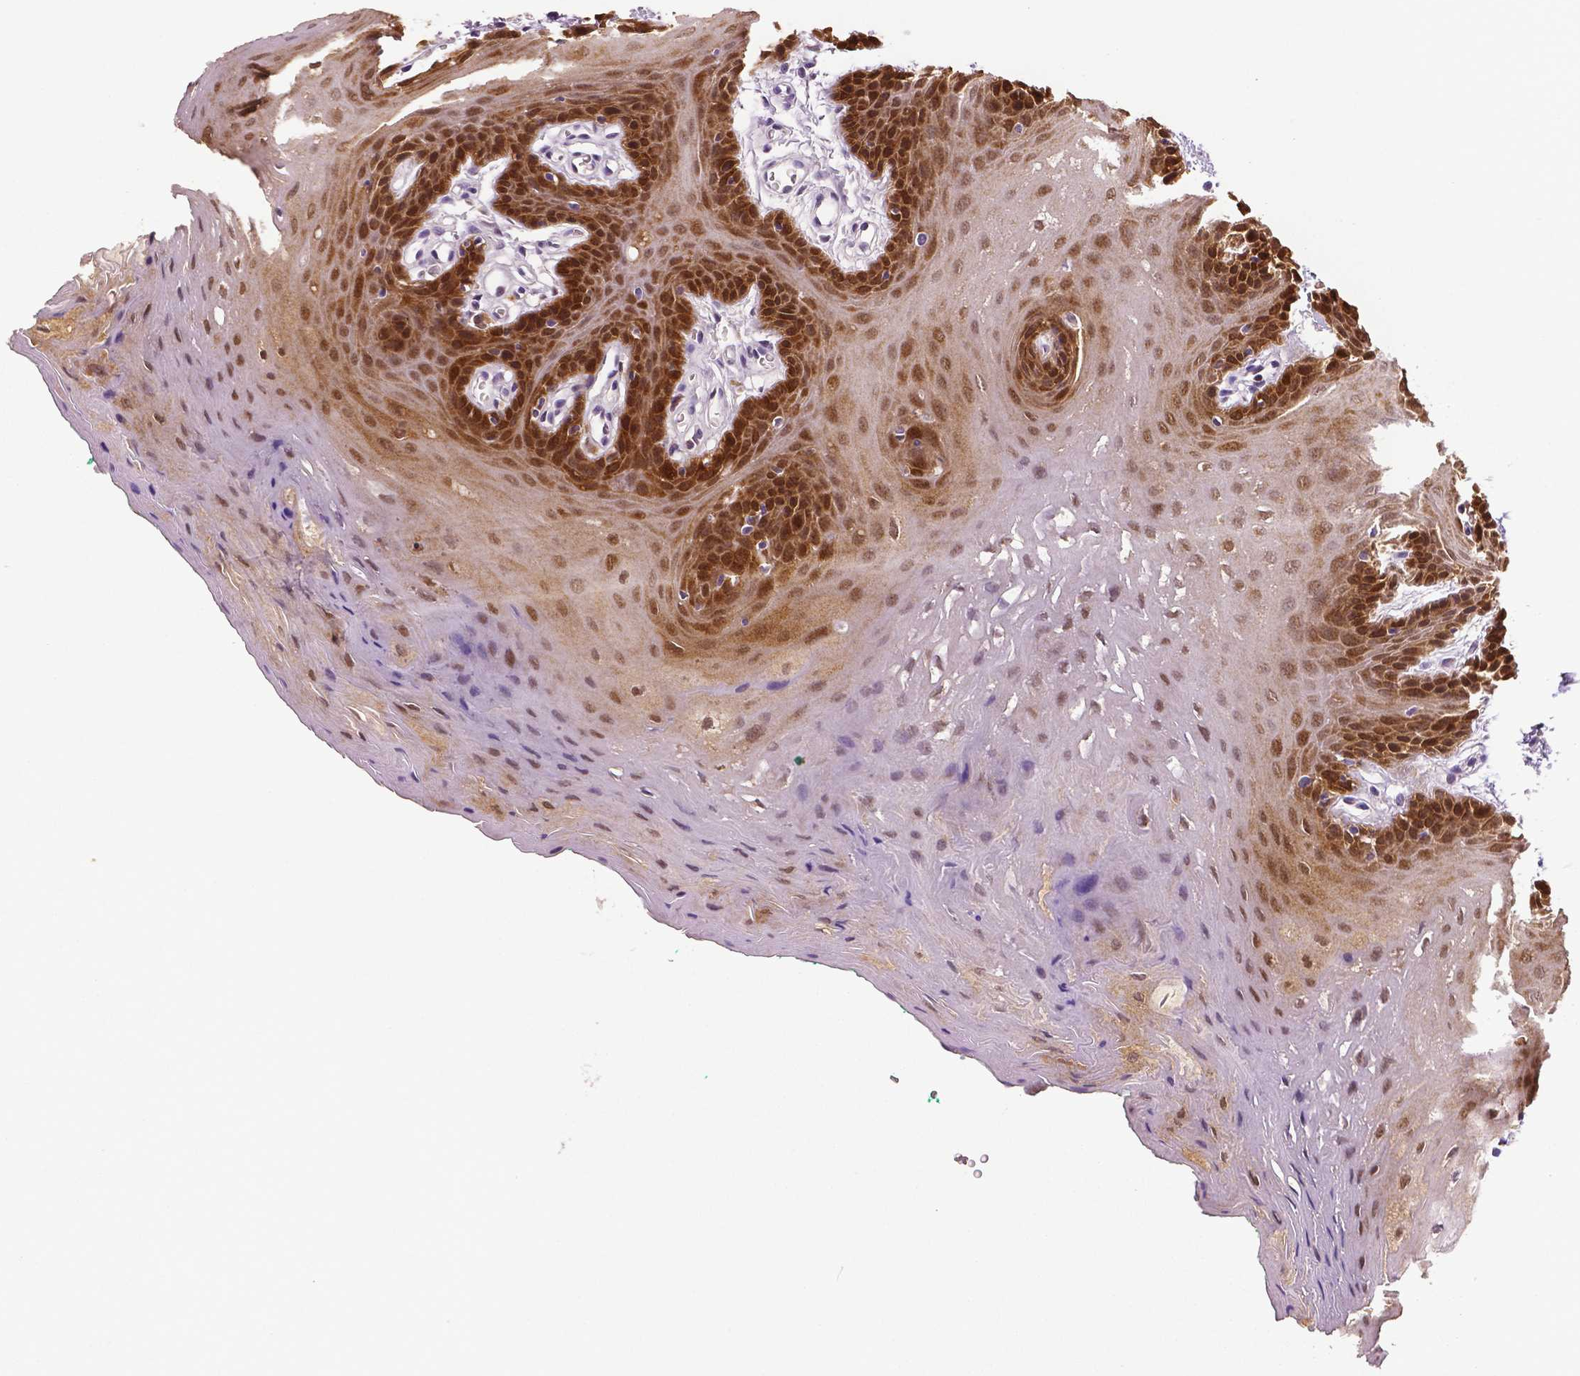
{"staining": {"intensity": "strong", "quantity": "25%-75%", "location": "cytoplasmic/membranous,nuclear"}, "tissue": "oral mucosa", "cell_type": "Squamous epithelial cells", "image_type": "normal", "snomed": [{"axis": "morphology", "description": "Normal tissue, NOS"}, {"axis": "morphology", "description": "Squamous cell carcinoma, NOS"}, {"axis": "topography", "description": "Oral tissue"}, {"axis": "topography", "description": "Head-Neck"}], "caption": "Immunohistochemistry photomicrograph of unremarkable human oral mucosa stained for a protein (brown), which demonstrates high levels of strong cytoplasmic/membranous,nuclear staining in approximately 25%-75% of squamous epithelial cells.", "gene": "PHGDH", "patient": {"sex": "female", "age": 50}}